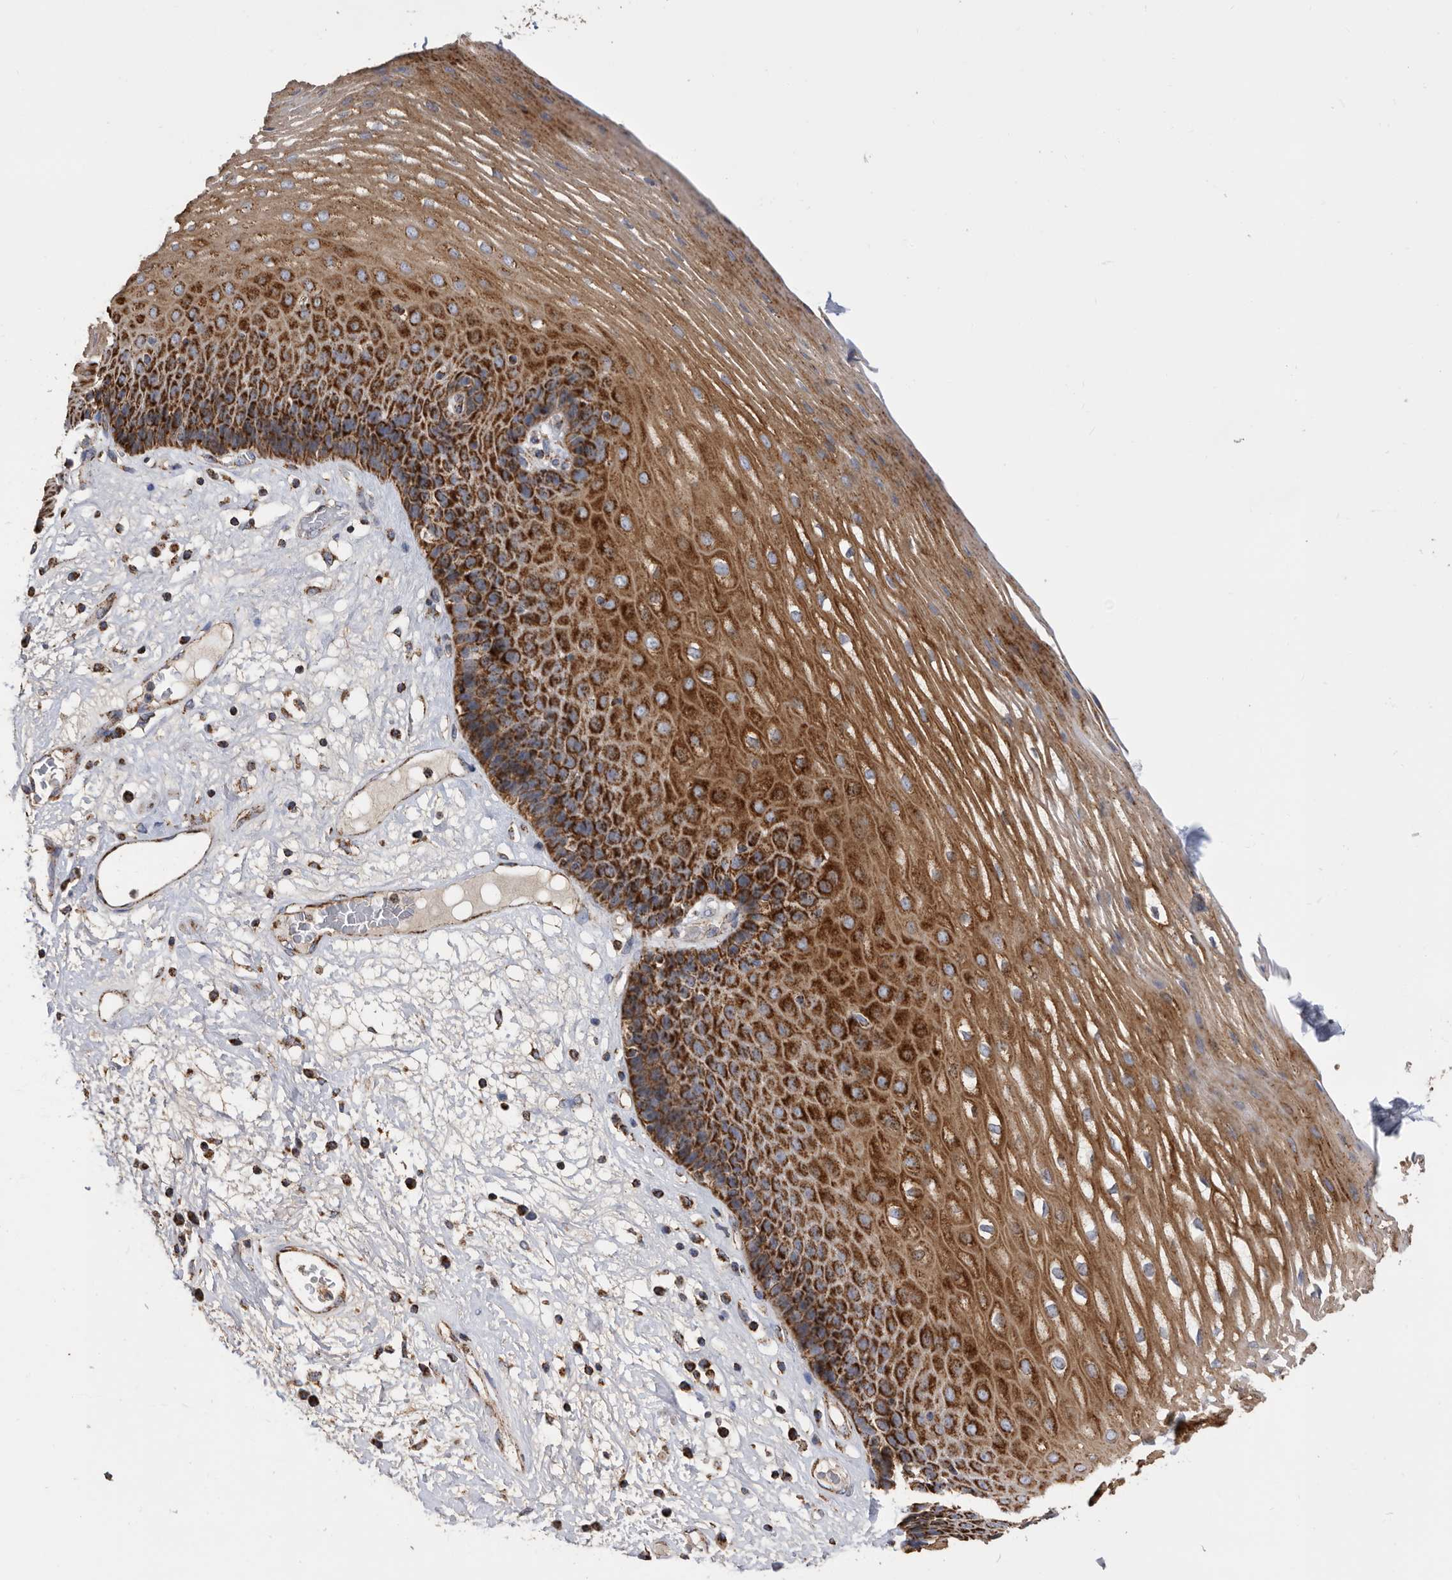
{"staining": {"intensity": "strong", "quantity": ">75%", "location": "cytoplasmic/membranous"}, "tissue": "esophagus", "cell_type": "Squamous epithelial cells", "image_type": "normal", "snomed": [{"axis": "morphology", "description": "Normal tissue, NOS"}, {"axis": "morphology", "description": "Adenocarcinoma, NOS"}, {"axis": "topography", "description": "Esophagus"}], "caption": "Squamous epithelial cells display high levels of strong cytoplasmic/membranous expression in about >75% of cells in unremarkable esophagus. The protein of interest is stained brown, and the nuclei are stained in blue (DAB IHC with brightfield microscopy, high magnification).", "gene": "WFDC1", "patient": {"sex": "male", "age": 62}}